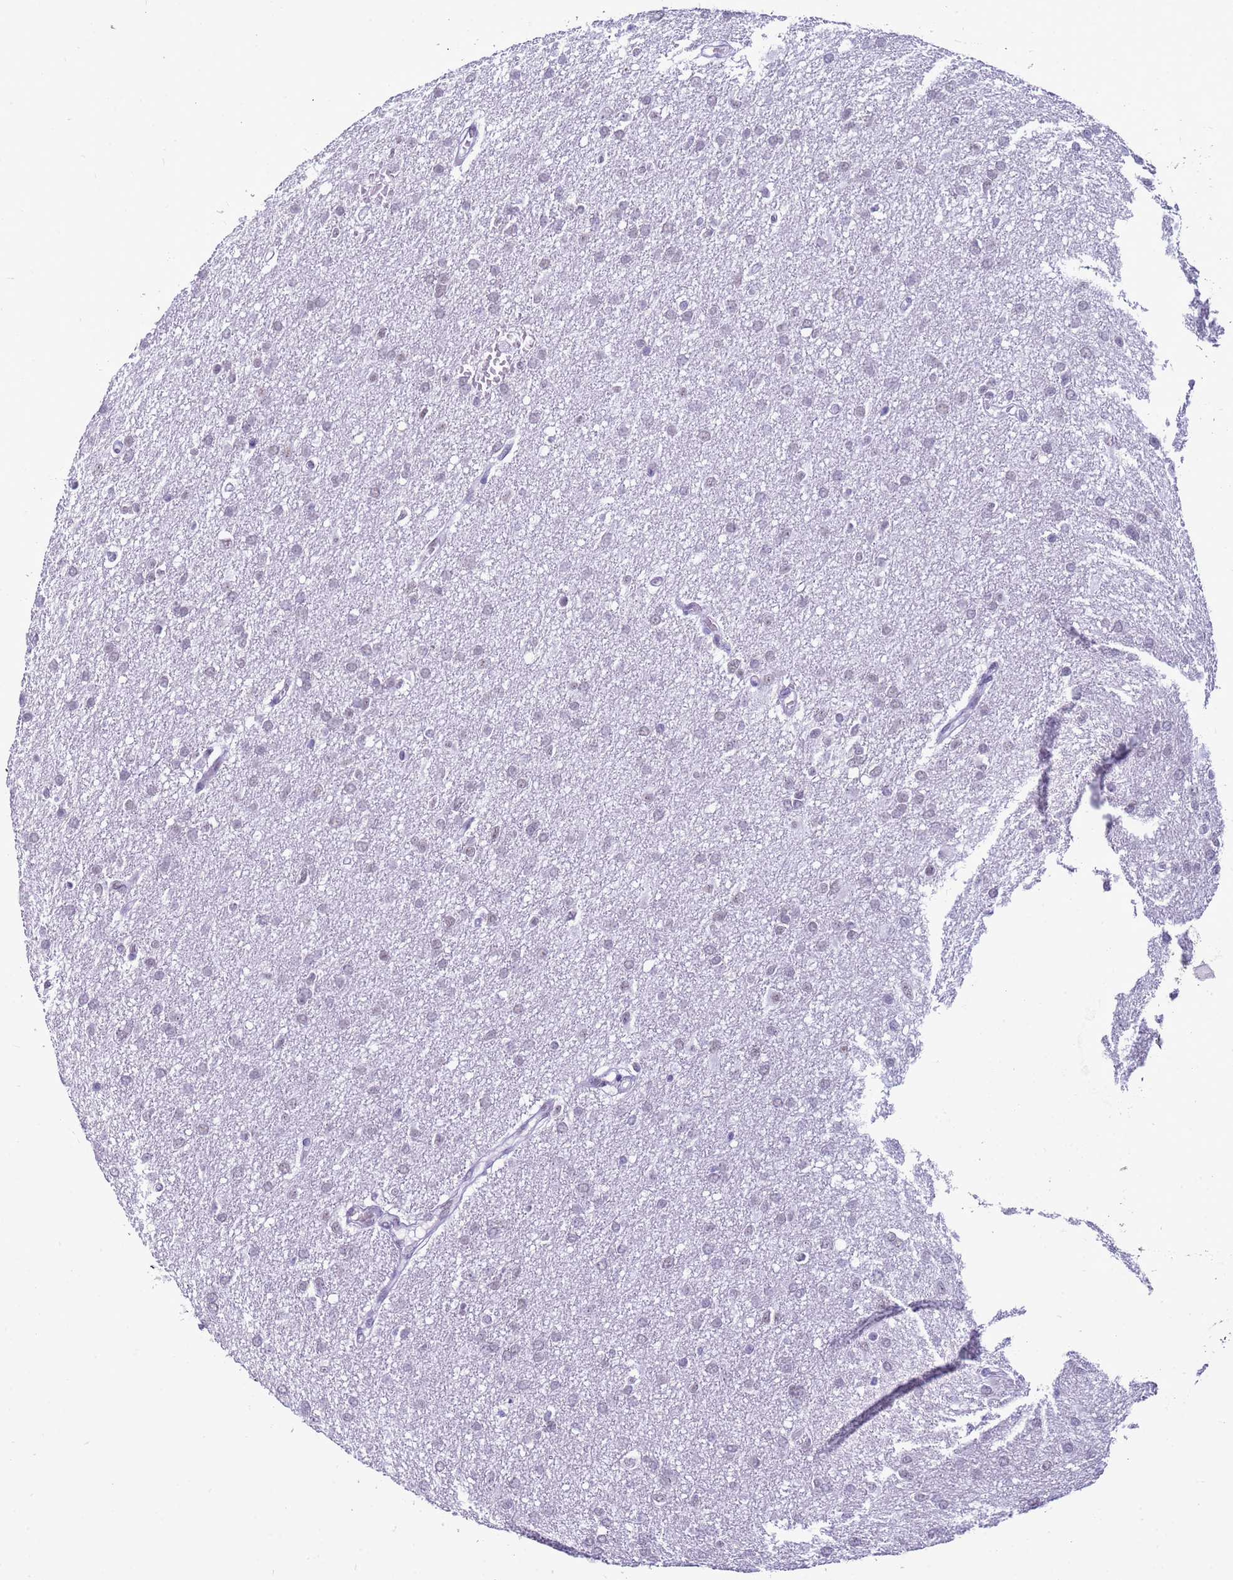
{"staining": {"intensity": "negative", "quantity": "none", "location": "none"}, "tissue": "glioma", "cell_type": "Tumor cells", "image_type": "cancer", "snomed": [{"axis": "morphology", "description": "Glioma, malignant, High grade"}, {"axis": "topography", "description": "Cerebral cortex"}], "caption": "There is no significant expression in tumor cells of glioma.", "gene": "DHX15", "patient": {"sex": "female", "age": 36}}